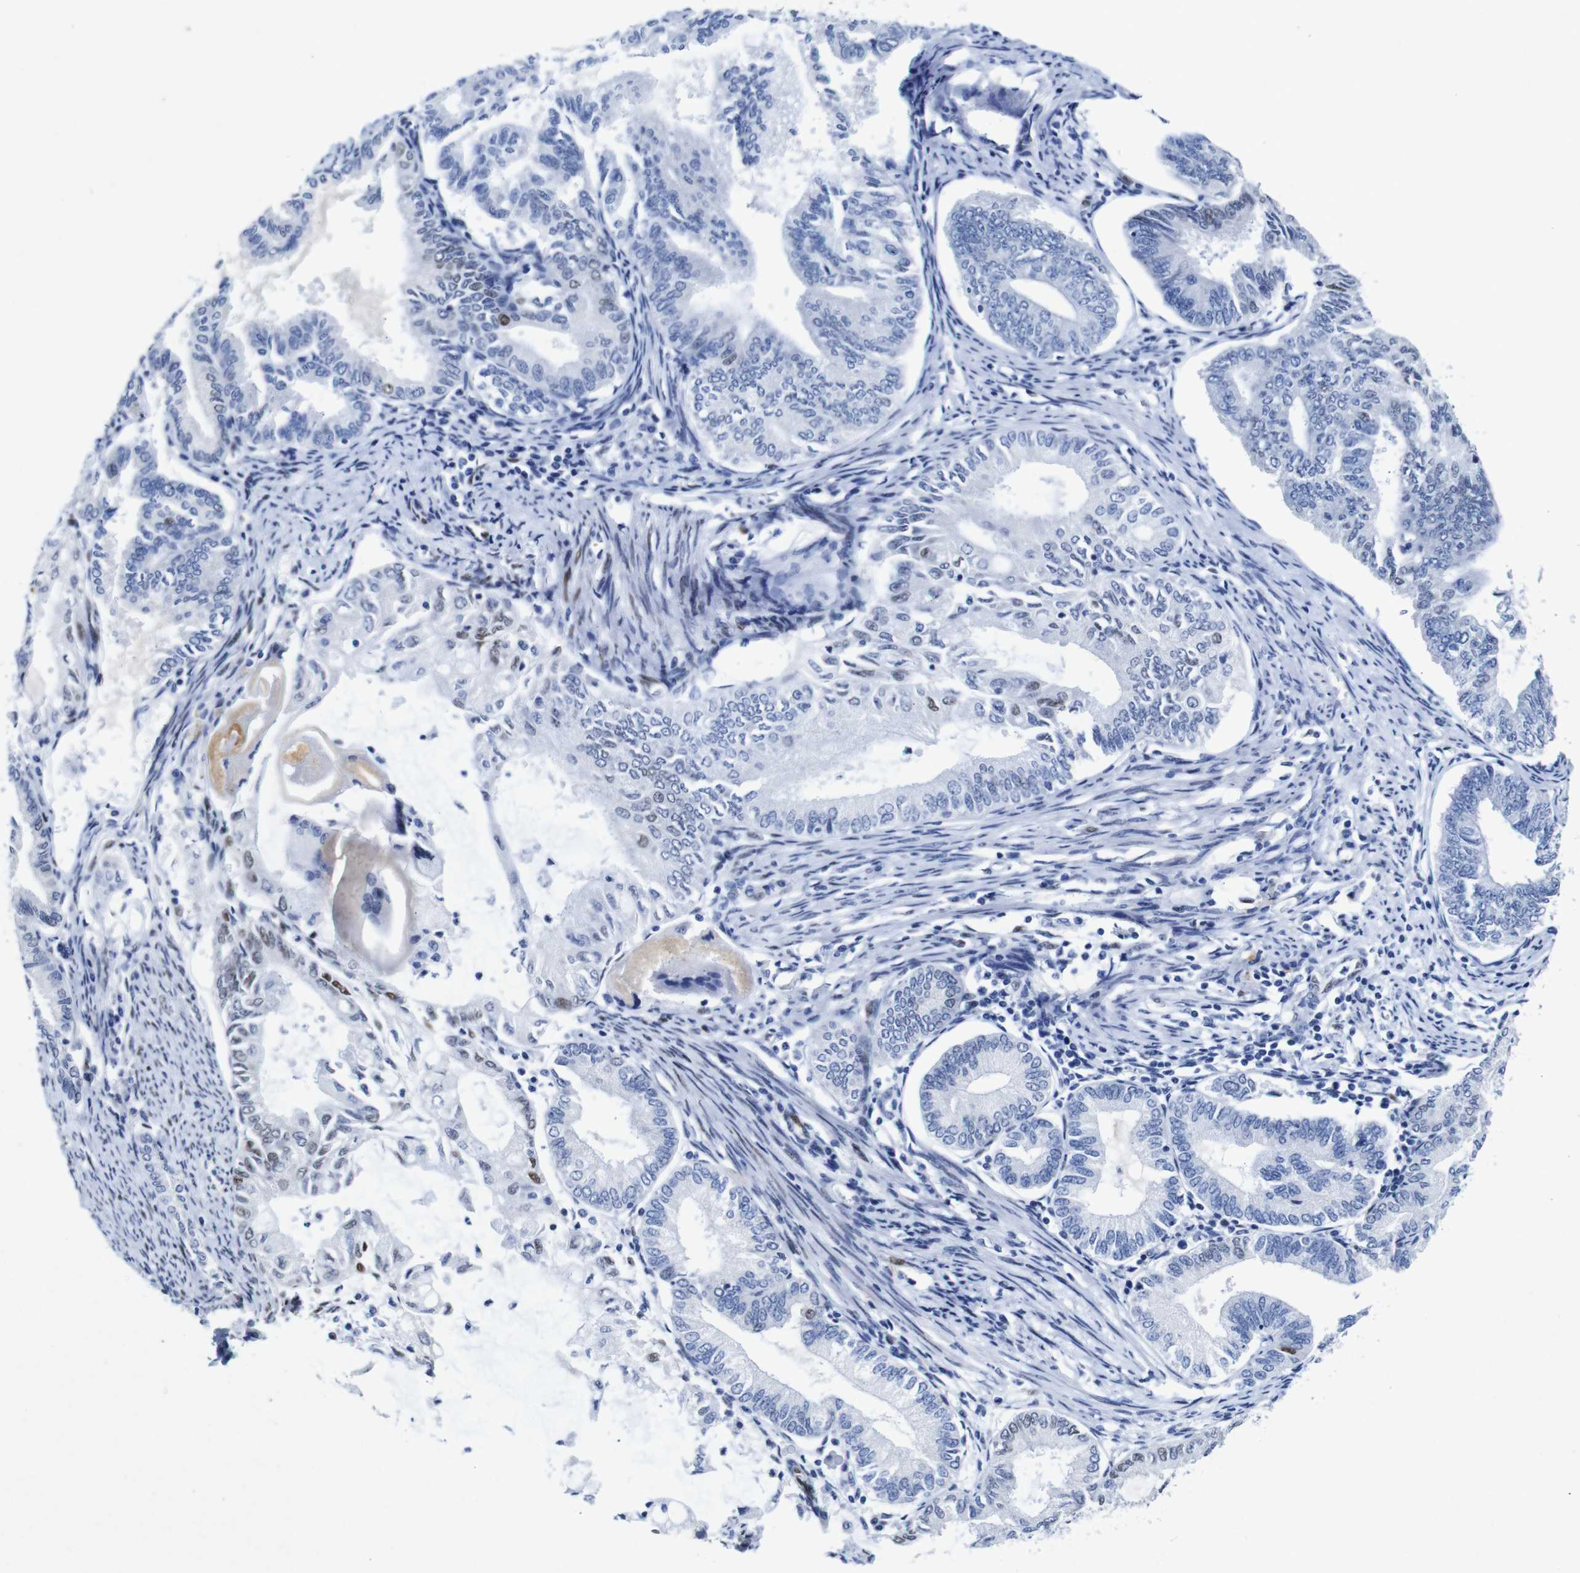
{"staining": {"intensity": "moderate", "quantity": "<25%", "location": "nuclear"}, "tissue": "endometrial cancer", "cell_type": "Tumor cells", "image_type": "cancer", "snomed": [{"axis": "morphology", "description": "Adenocarcinoma, NOS"}, {"axis": "topography", "description": "Endometrium"}], "caption": "Protein staining of adenocarcinoma (endometrial) tissue demonstrates moderate nuclear positivity in about <25% of tumor cells.", "gene": "FOSL2", "patient": {"sex": "female", "age": 86}}